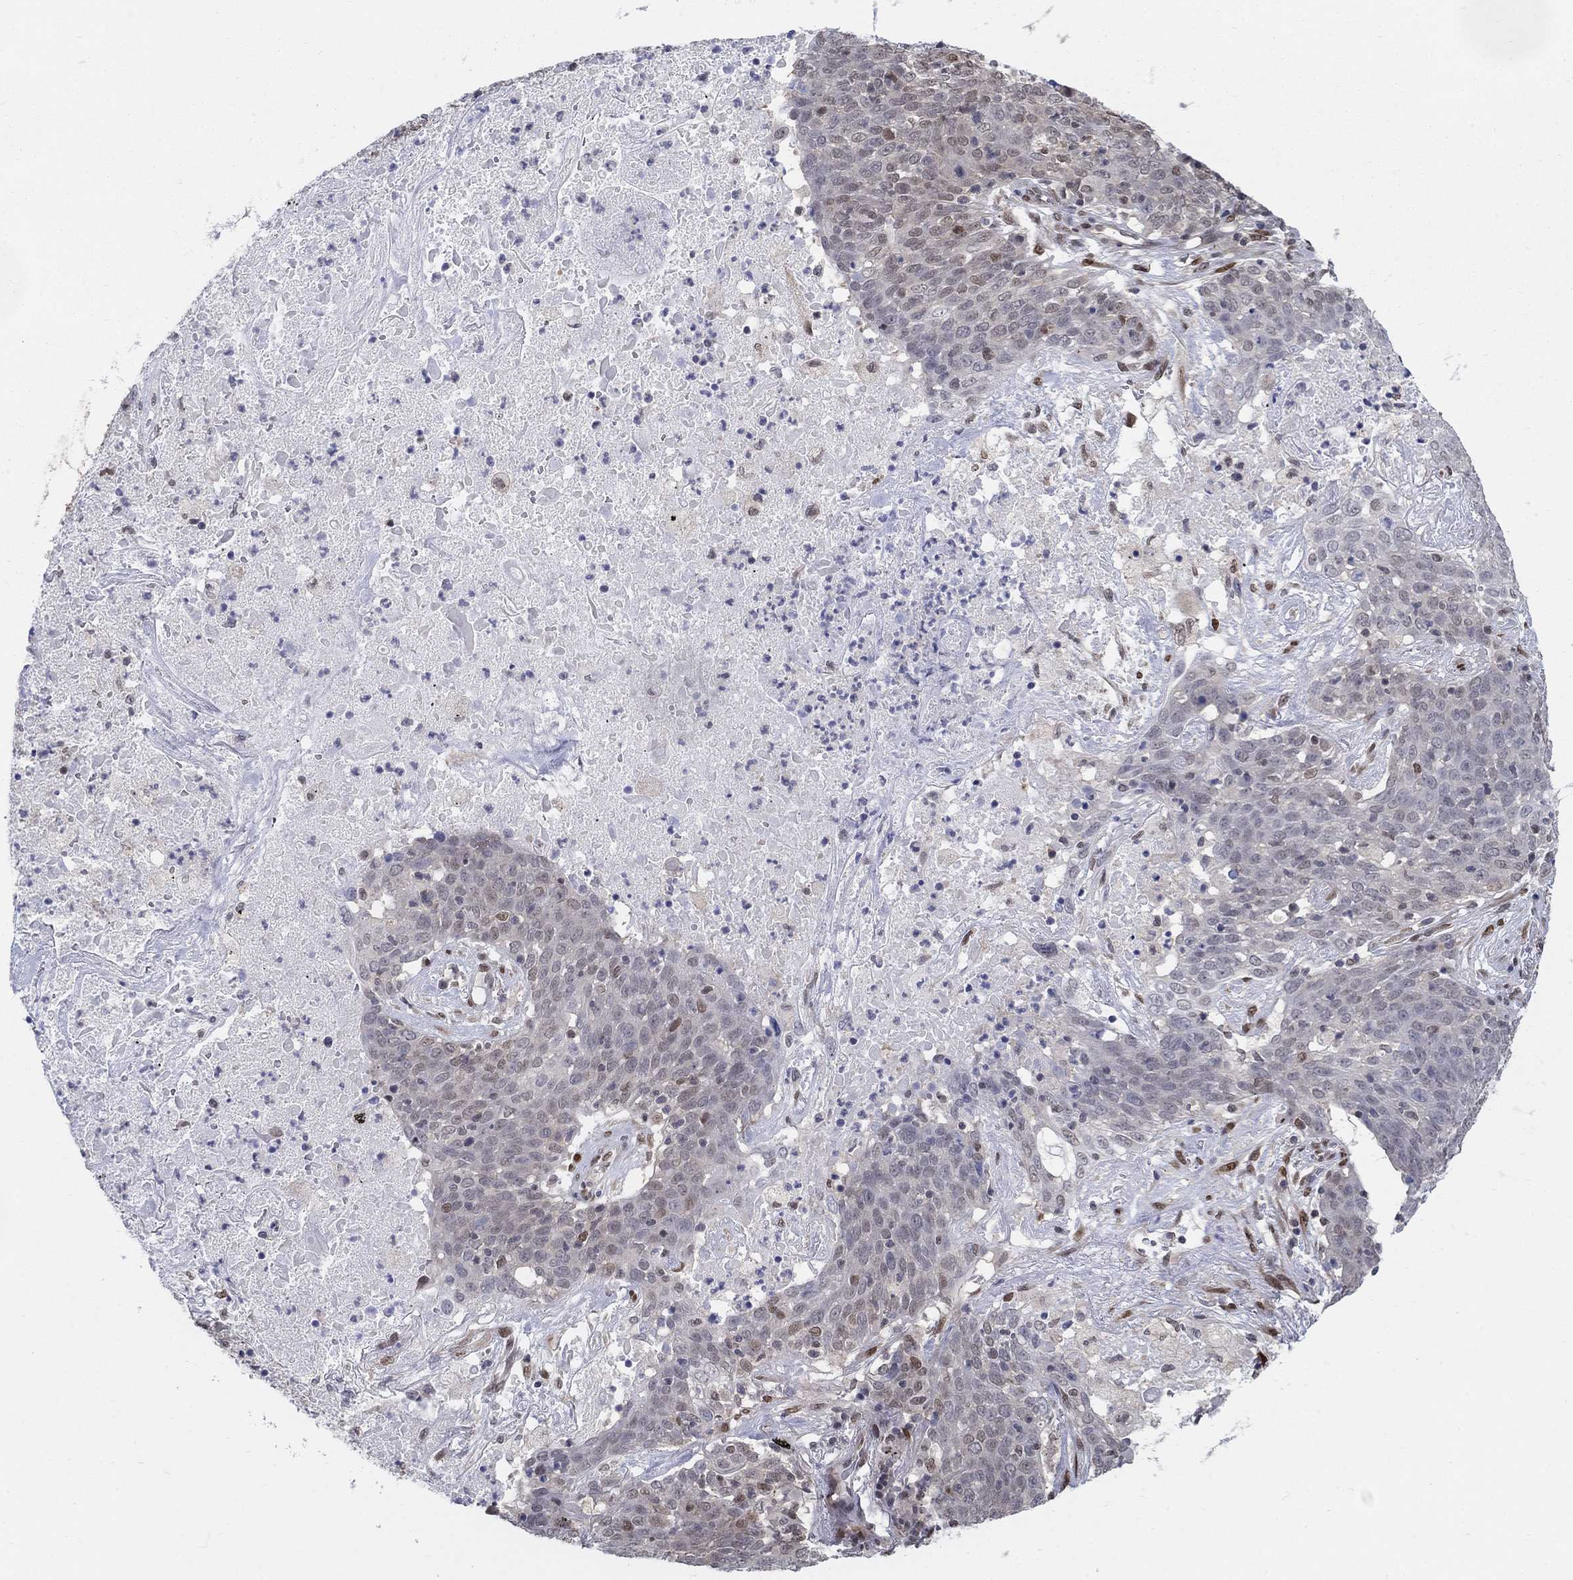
{"staining": {"intensity": "moderate", "quantity": "<25%", "location": "nuclear"}, "tissue": "lung cancer", "cell_type": "Tumor cells", "image_type": "cancer", "snomed": [{"axis": "morphology", "description": "Squamous cell carcinoma, NOS"}, {"axis": "topography", "description": "Lung"}], "caption": "A brown stain highlights moderate nuclear positivity of a protein in human lung cancer (squamous cell carcinoma) tumor cells.", "gene": "CENPE", "patient": {"sex": "male", "age": 82}}